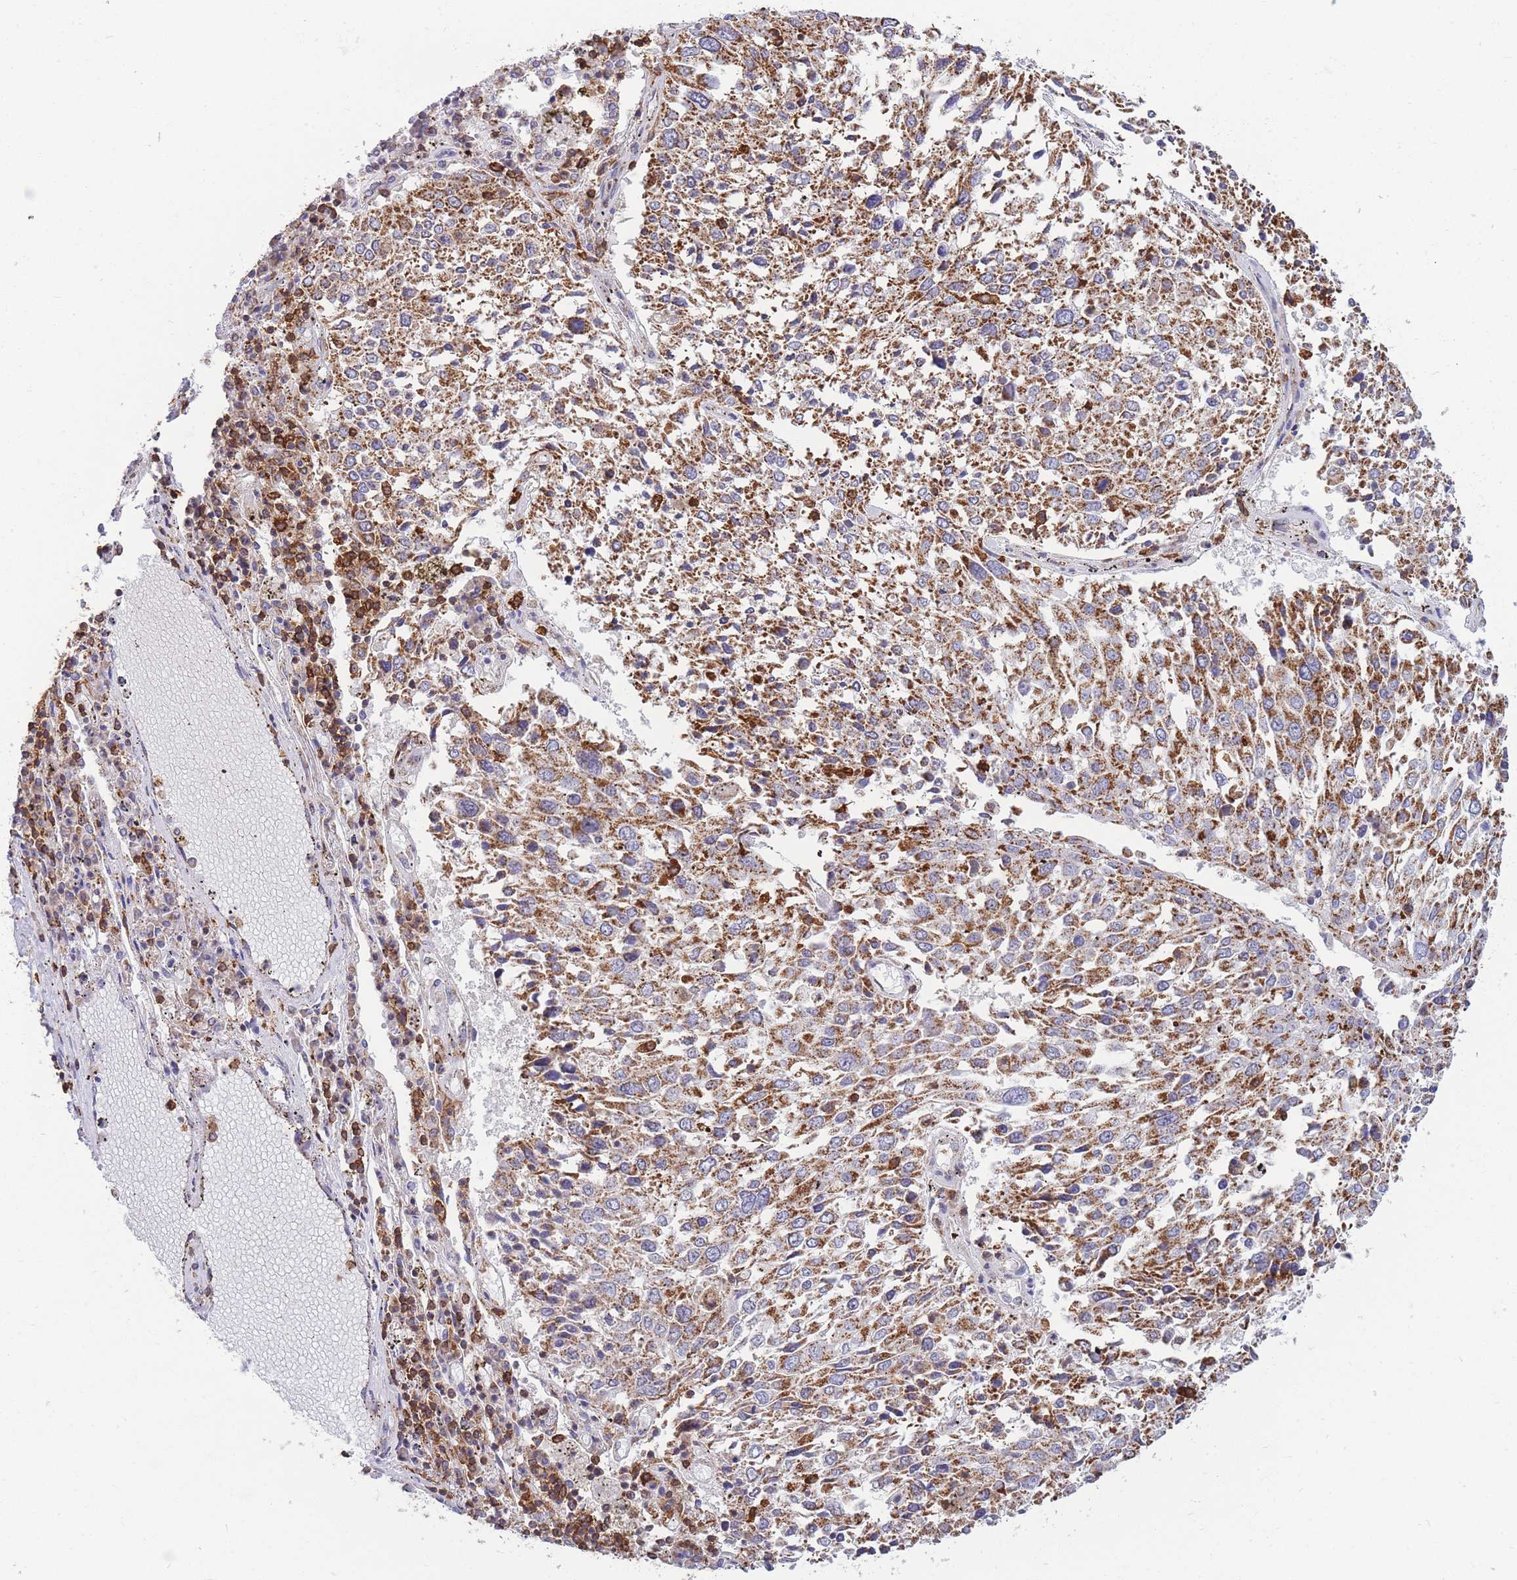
{"staining": {"intensity": "moderate", "quantity": ">75%", "location": "cytoplasmic/membranous"}, "tissue": "lung cancer", "cell_type": "Tumor cells", "image_type": "cancer", "snomed": [{"axis": "morphology", "description": "Squamous cell carcinoma, NOS"}, {"axis": "topography", "description": "Lung"}], "caption": "Immunohistochemical staining of human squamous cell carcinoma (lung) displays moderate cytoplasmic/membranous protein expression in approximately >75% of tumor cells.", "gene": "MRPL54", "patient": {"sex": "male", "age": 65}}